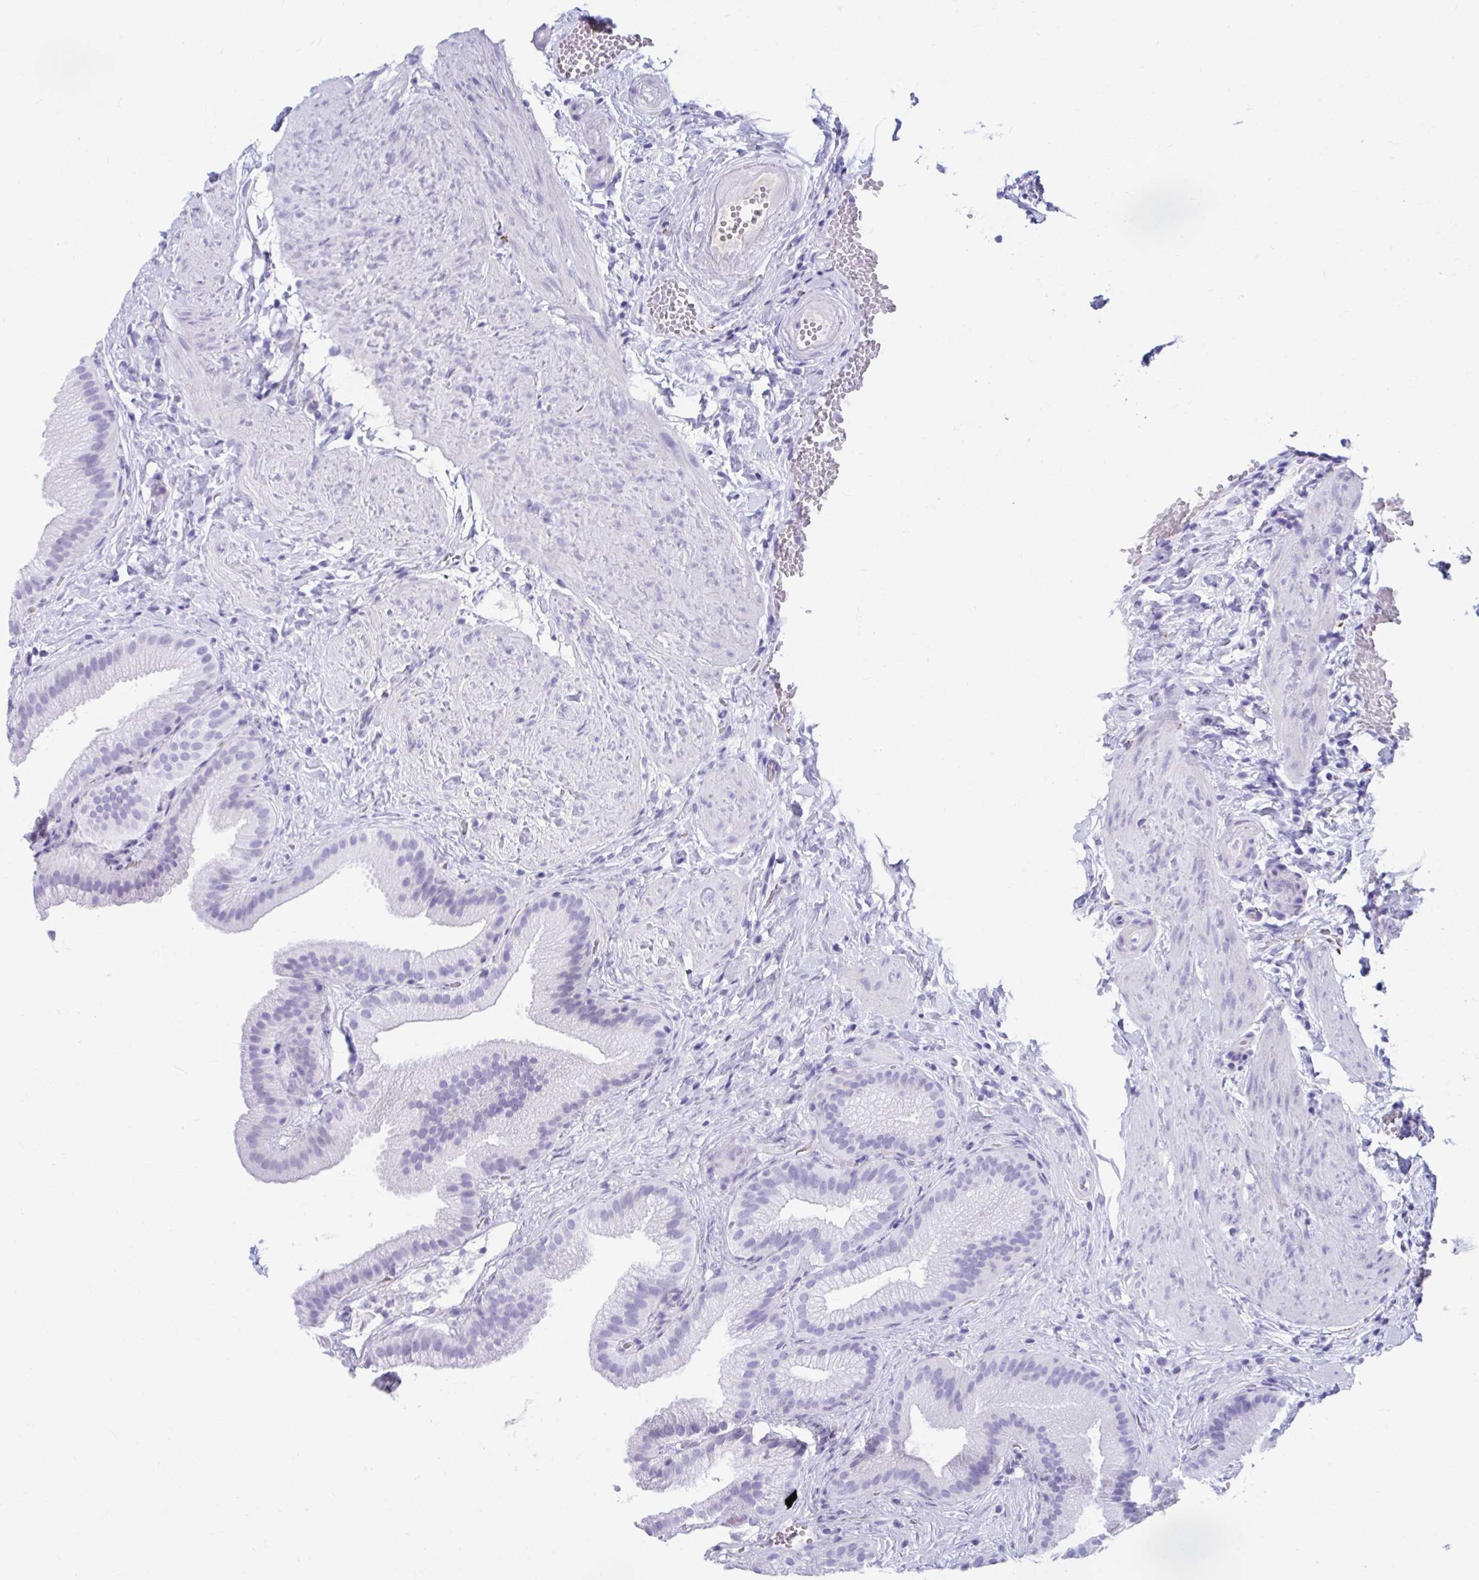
{"staining": {"intensity": "negative", "quantity": "none", "location": "none"}, "tissue": "gallbladder", "cell_type": "Glandular cells", "image_type": "normal", "snomed": [{"axis": "morphology", "description": "Normal tissue, NOS"}, {"axis": "topography", "description": "Gallbladder"}], "caption": "Gallbladder was stained to show a protein in brown. There is no significant expression in glandular cells. (DAB immunohistochemistry (IHC), high magnification).", "gene": "SMIM9", "patient": {"sex": "female", "age": 63}}